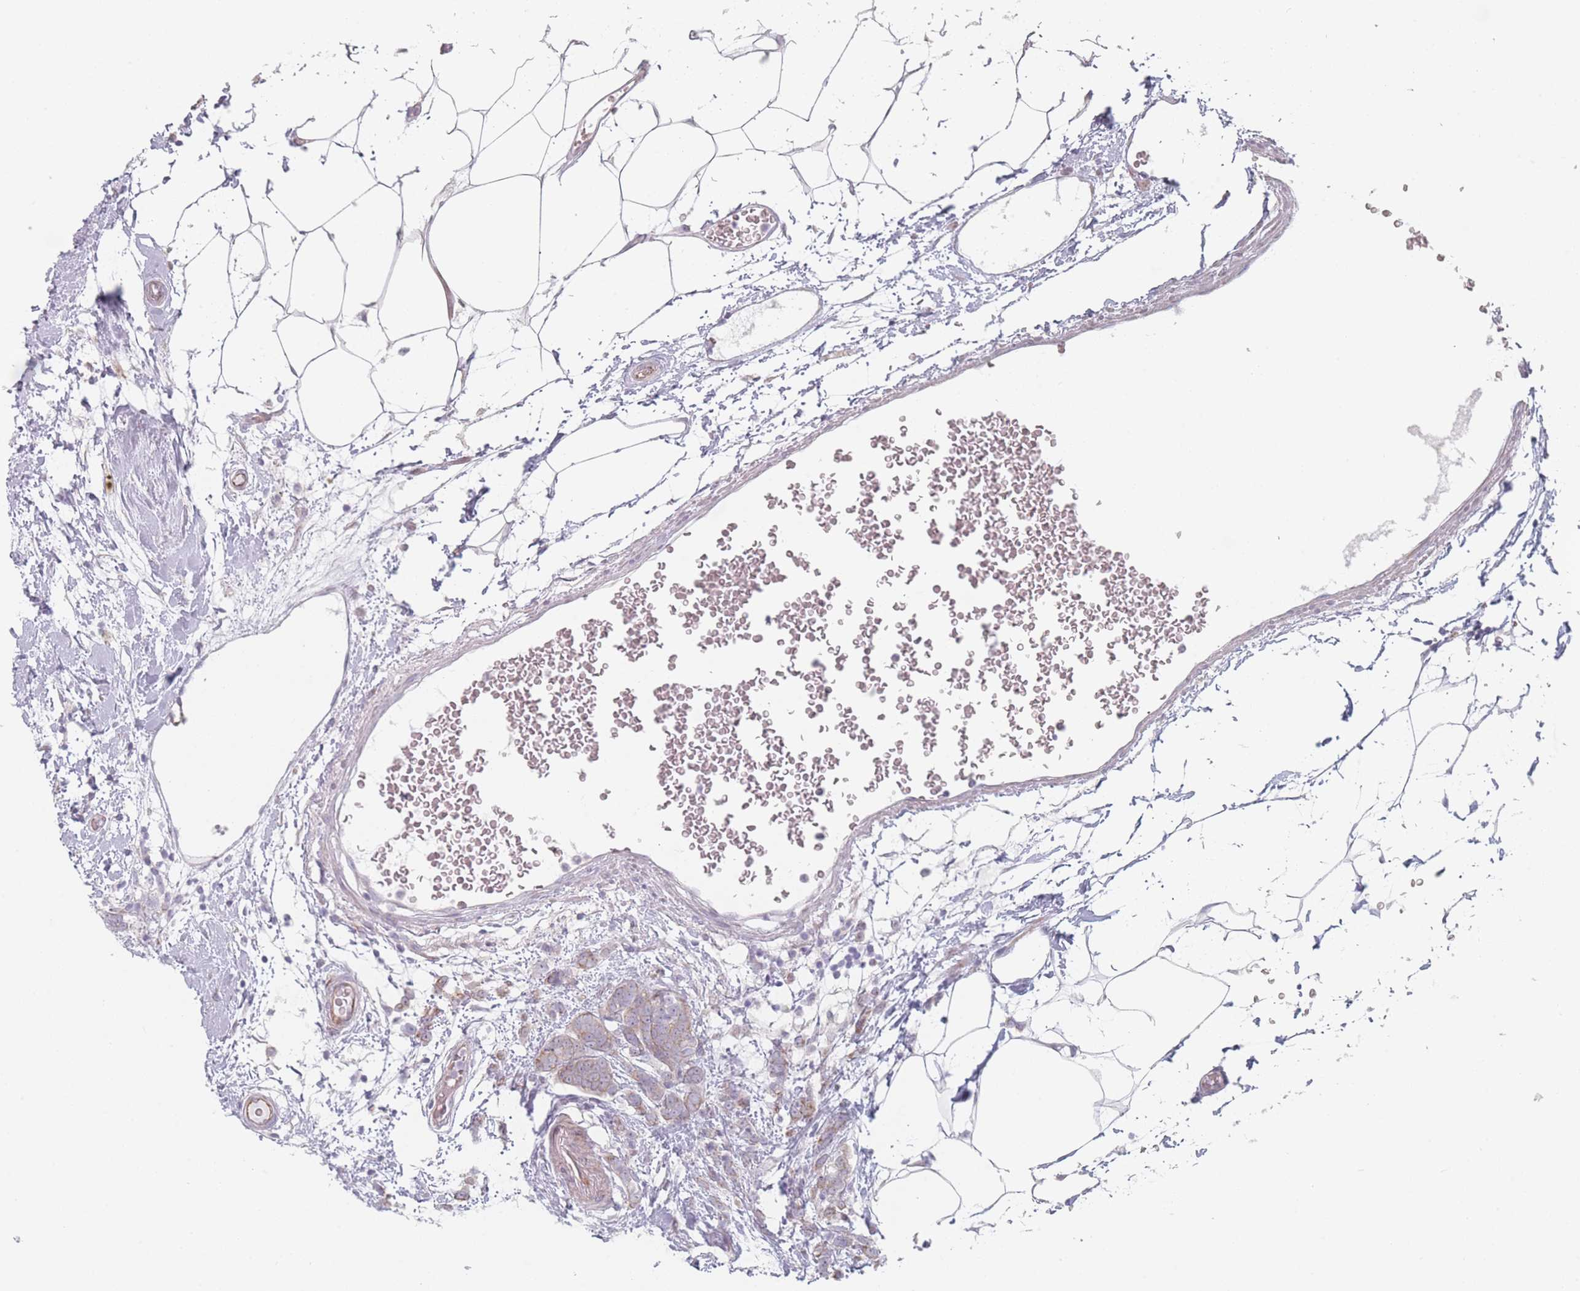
{"staining": {"intensity": "weak", "quantity": "25%-75%", "location": "cytoplasmic/membranous"}, "tissue": "breast cancer", "cell_type": "Tumor cells", "image_type": "cancer", "snomed": [{"axis": "morphology", "description": "Lobular carcinoma"}, {"axis": "topography", "description": "Breast"}], "caption": "An immunohistochemistry (IHC) photomicrograph of neoplastic tissue is shown. Protein staining in brown highlights weak cytoplasmic/membranous positivity in breast cancer (lobular carcinoma) within tumor cells.", "gene": "RNF4", "patient": {"sex": "female", "age": 58}}